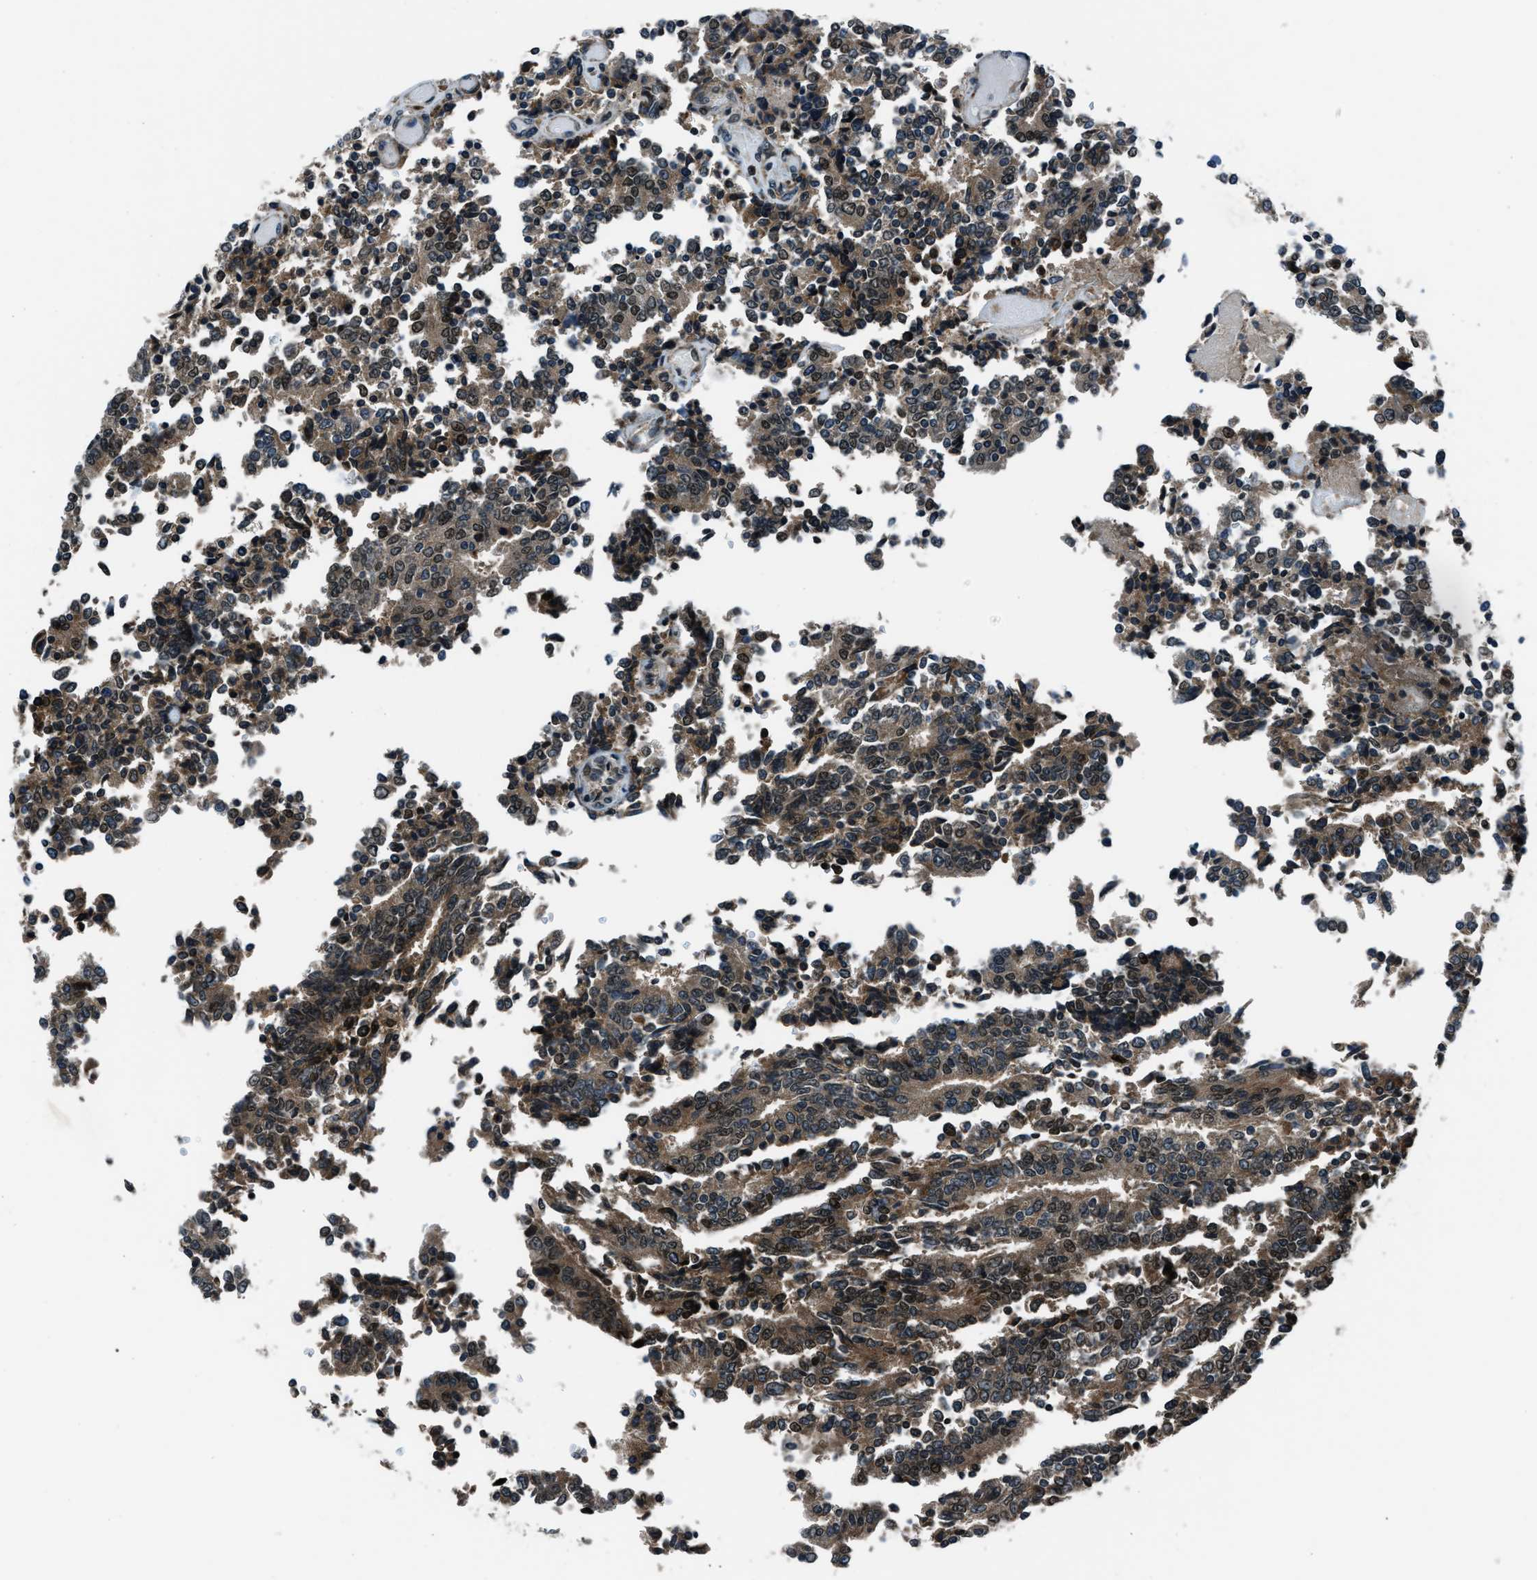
{"staining": {"intensity": "moderate", "quantity": ">75%", "location": "cytoplasmic/membranous,nuclear"}, "tissue": "prostate cancer", "cell_type": "Tumor cells", "image_type": "cancer", "snomed": [{"axis": "morphology", "description": "Normal tissue, NOS"}, {"axis": "morphology", "description": "Adenocarcinoma, High grade"}, {"axis": "topography", "description": "Prostate"}, {"axis": "topography", "description": "Seminal veicle"}], "caption": "Protein analysis of prostate cancer tissue shows moderate cytoplasmic/membranous and nuclear positivity in approximately >75% of tumor cells.", "gene": "ACTL9", "patient": {"sex": "male", "age": 55}}